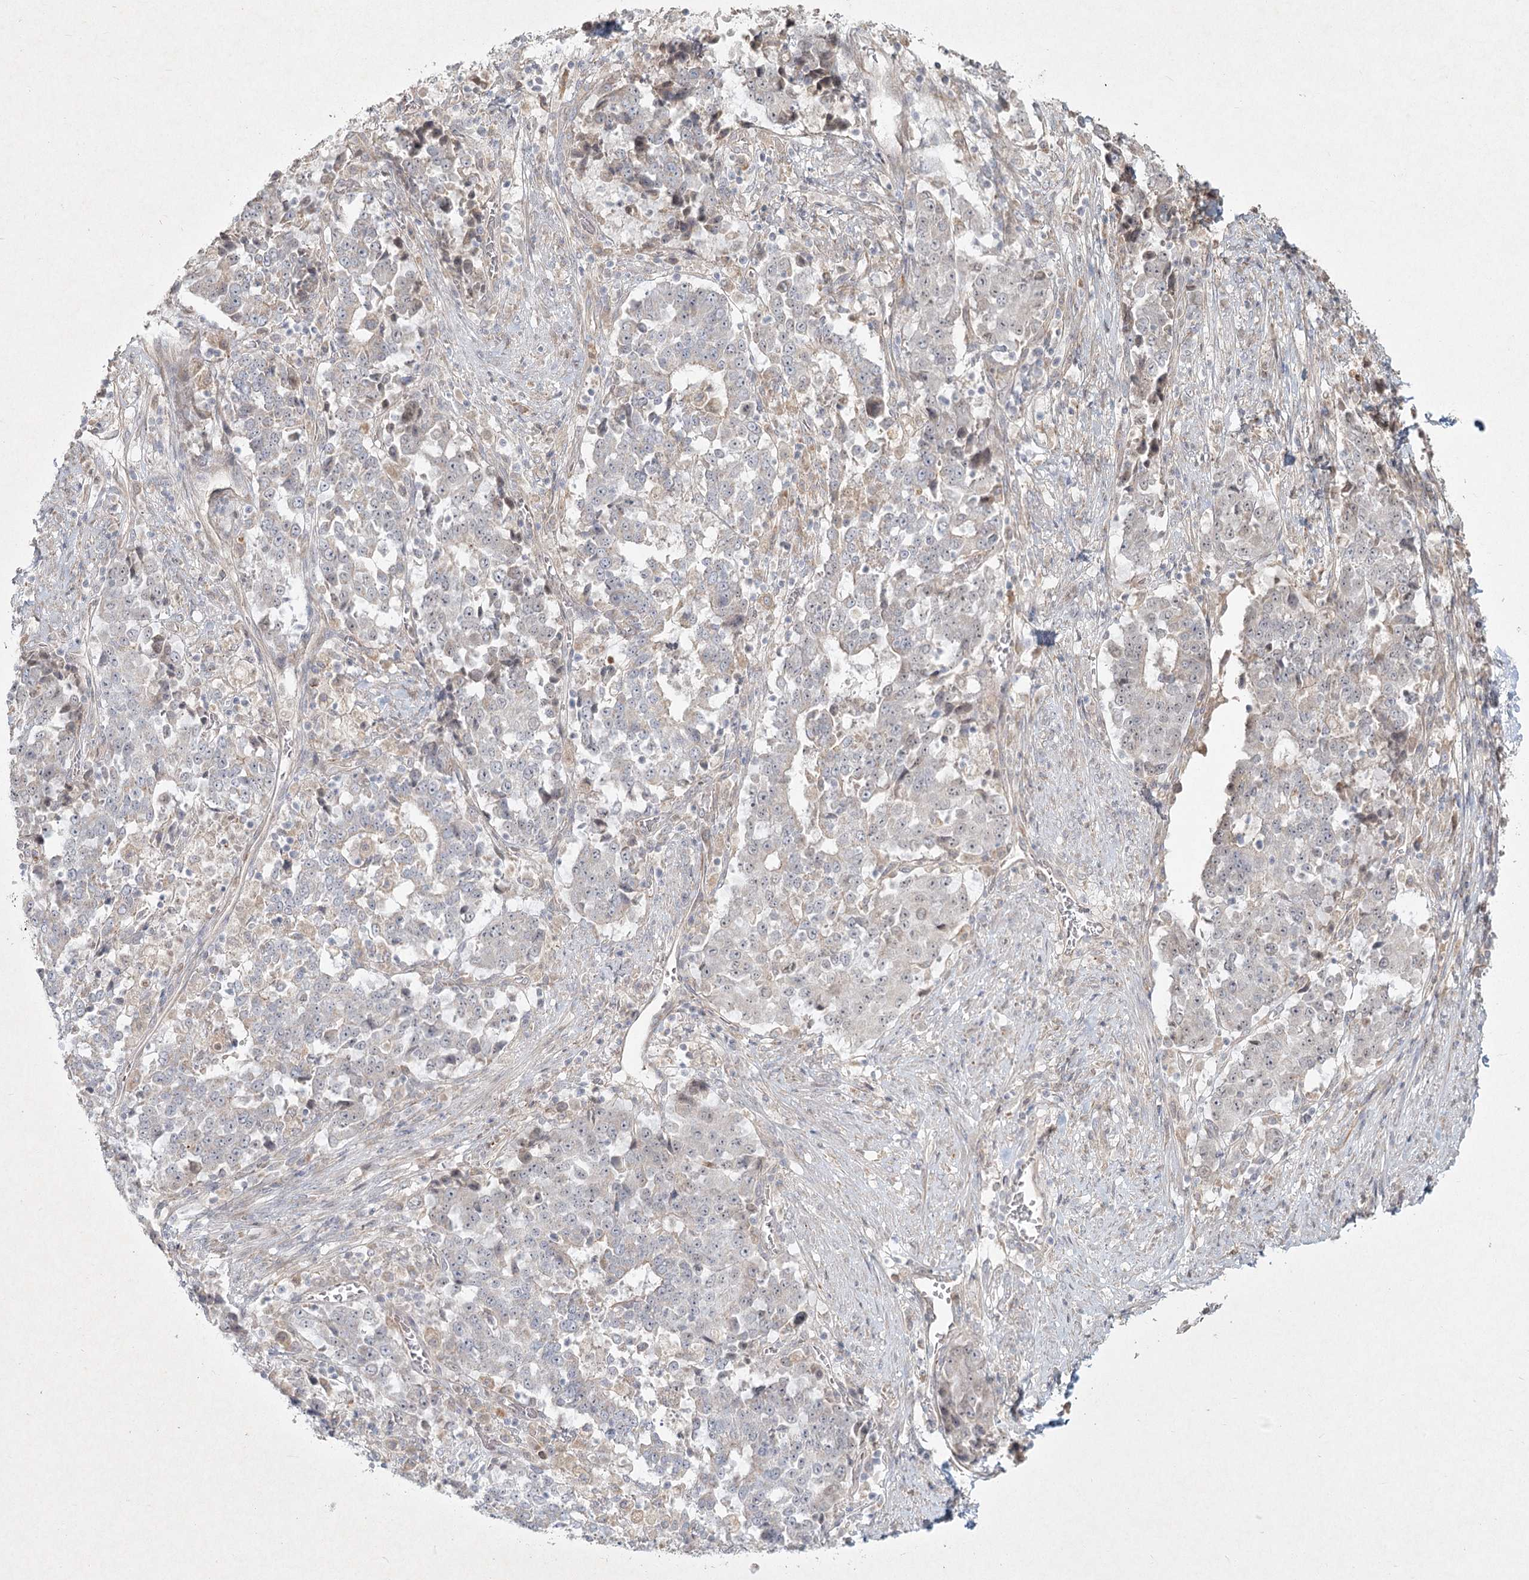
{"staining": {"intensity": "negative", "quantity": "none", "location": "none"}, "tissue": "stomach cancer", "cell_type": "Tumor cells", "image_type": "cancer", "snomed": [{"axis": "morphology", "description": "Adenocarcinoma, NOS"}, {"axis": "topography", "description": "Stomach"}], "caption": "Stomach cancer stained for a protein using immunohistochemistry shows no positivity tumor cells.", "gene": "LRP2BP", "patient": {"sex": "male", "age": 59}}